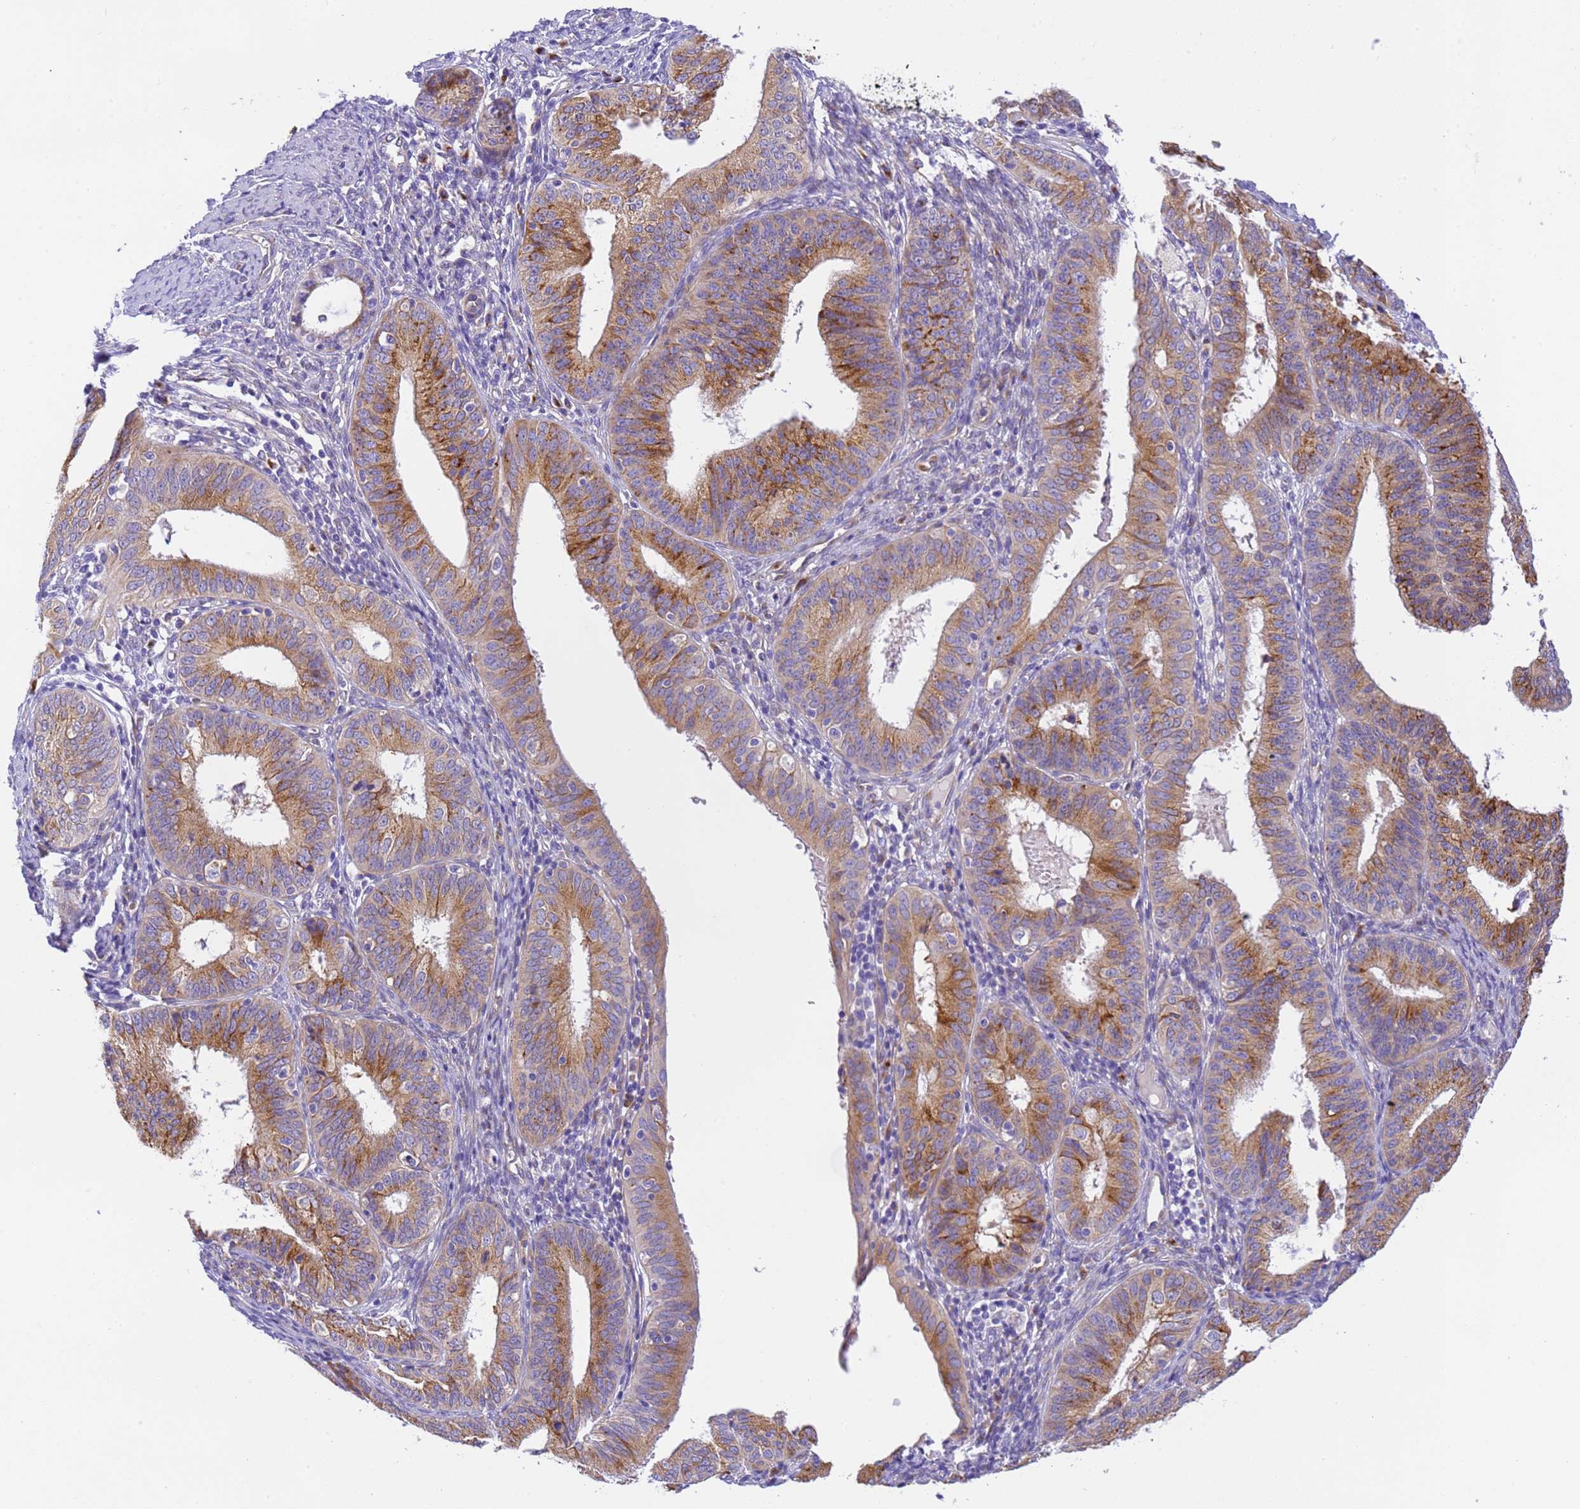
{"staining": {"intensity": "moderate", "quantity": ">75%", "location": "cytoplasmic/membranous"}, "tissue": "endometrial cancer", "cell_type": "Tumor cells", "image_type": "cancer", "snomed": [{"axis": "morphology", "description": "Adenocarcinoma, NOS"}, {"axis": "topography", "description": "Endometrium"}], "caption": "A brown stain highlights moderate cytoplasmic/membranous expression of a protein in endometrial adenocarcinoma tumor cells.", "gene": "RHBDD3", "patient": {"sex": "female", "age": 51}}